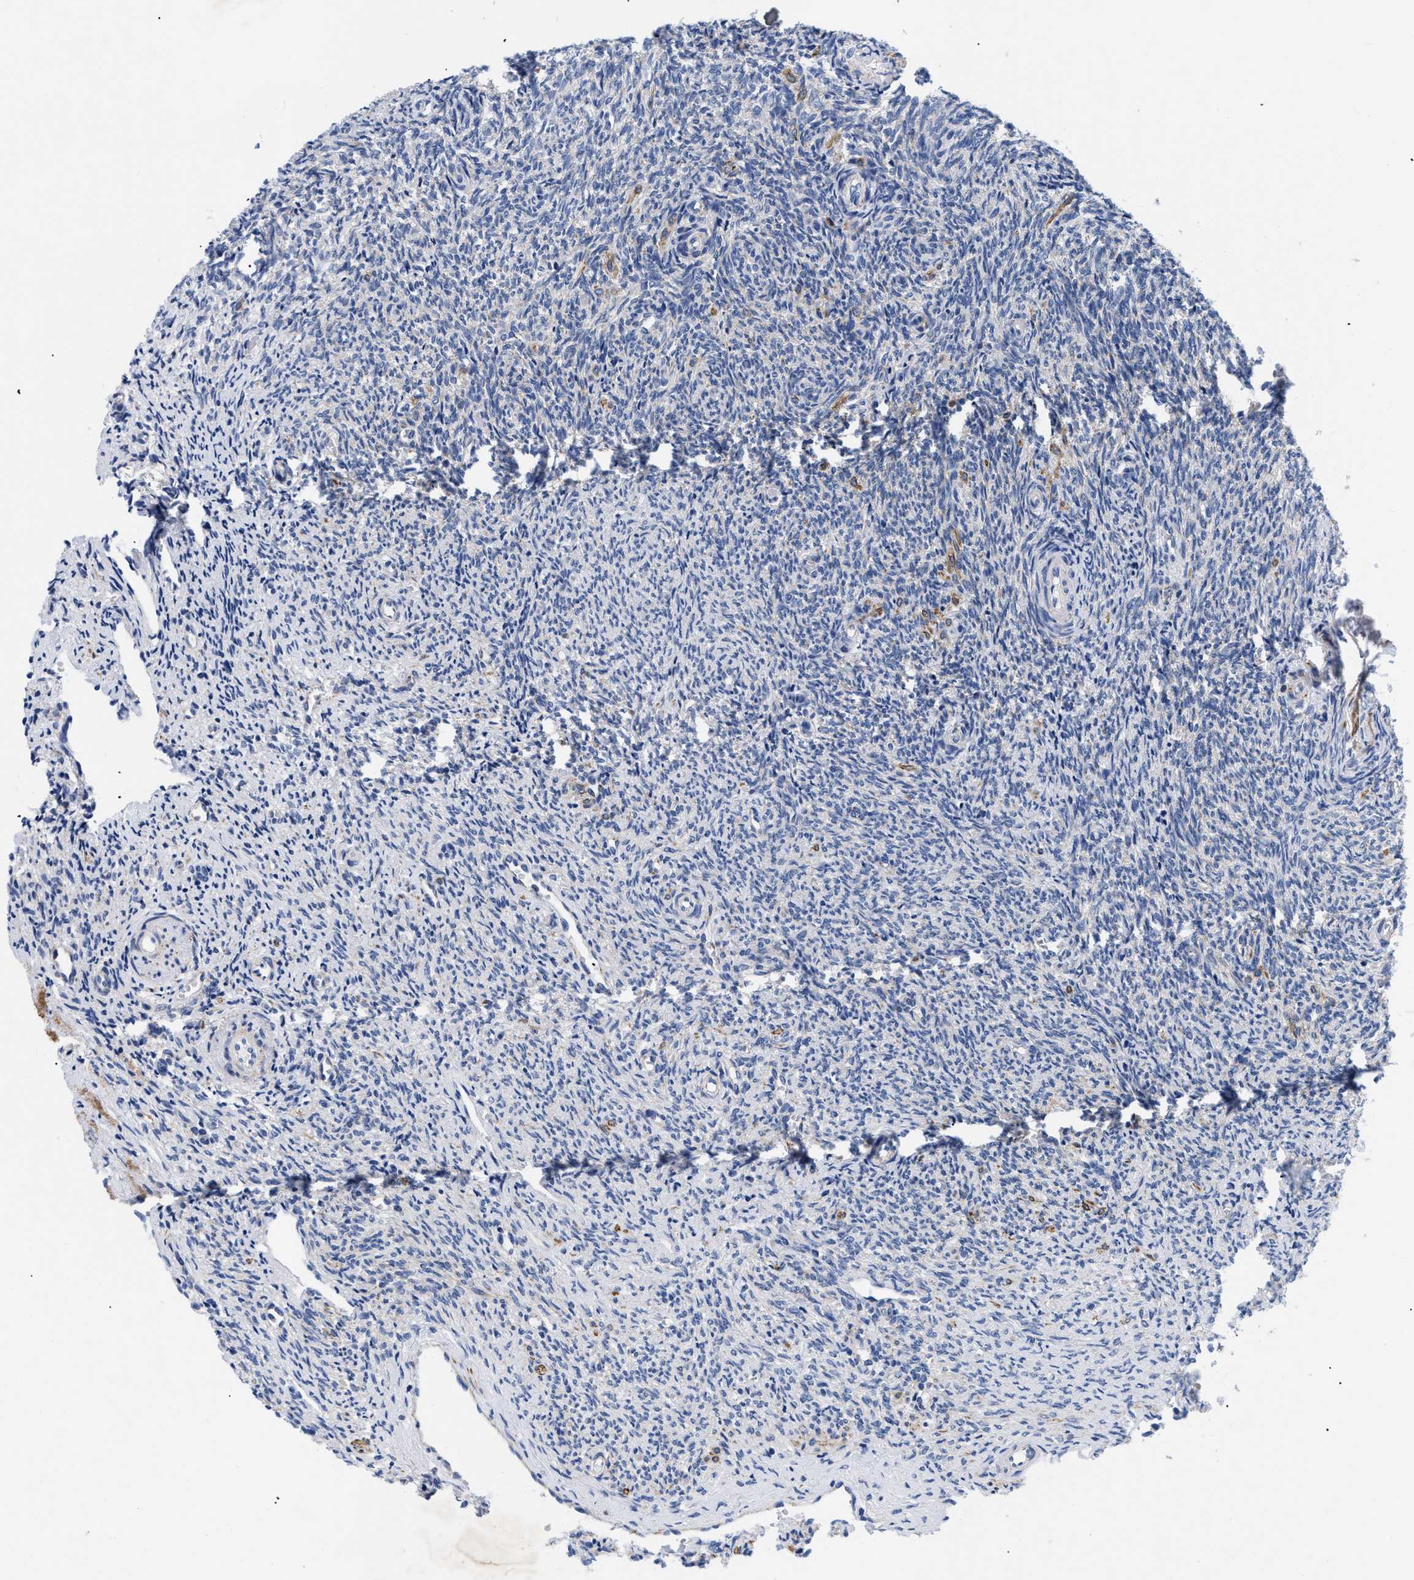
{"staining": {"intensity": "moderate", "quantity": "<25%", "location": "cytoplasmic/membranous"}, "tissue": "ovary", "cell_type": "Follicle cells", "image_type": "normal", "snomed": [{"axis": "morphology", "description": "Normal tissue, NOS"}, {"axis": "topography", "description": "Ovary"}], "caption": "Ovary stained for a protein shows moderate cytoplasmic/membranous positivity in follicle cells. (Stains: DAB in brown, nuclei in blue, Microscopy: brightfield microscopy at high magnification).", "gene": "GPR149", "patient": {"sex": "female", "age": 41}}